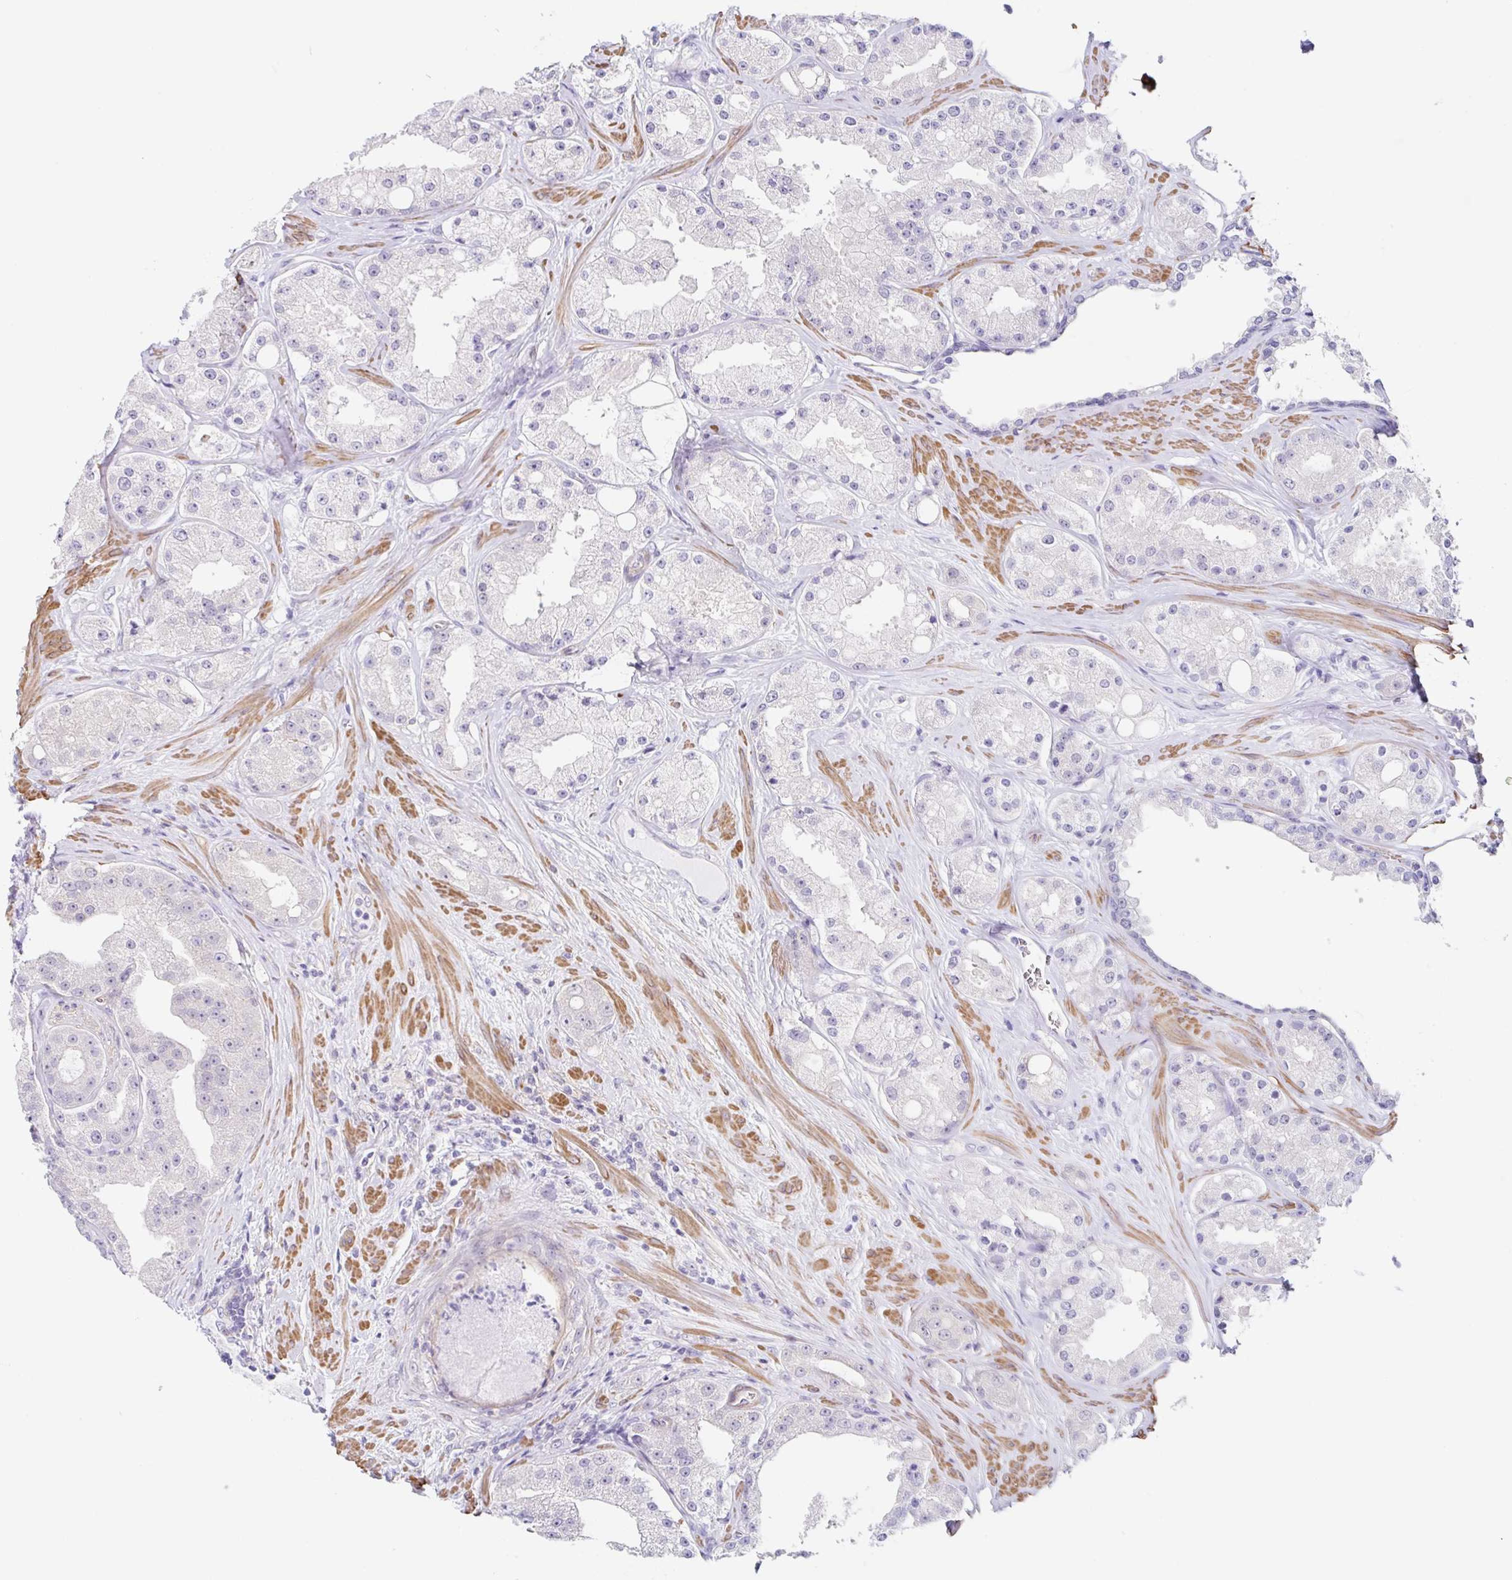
{"staining": {"intensity": "negative", "quantity": "none", "location": "none"}, "tissue": "prostate cancer", "cell_type": "Tumor cells", "image_type": "cancer", "snomed": [{"axis": "morphology", "description": "Adenocarcinoma, High grade"}, {"axis": "topography", "description": "Prostate"}], "caption": "Tumor cells show no significant protein positivity in prostate cancer (high-grade adenocarcinoma).", "gene": "DCAF17", "patient": {"sex": "male", "age": 66}}